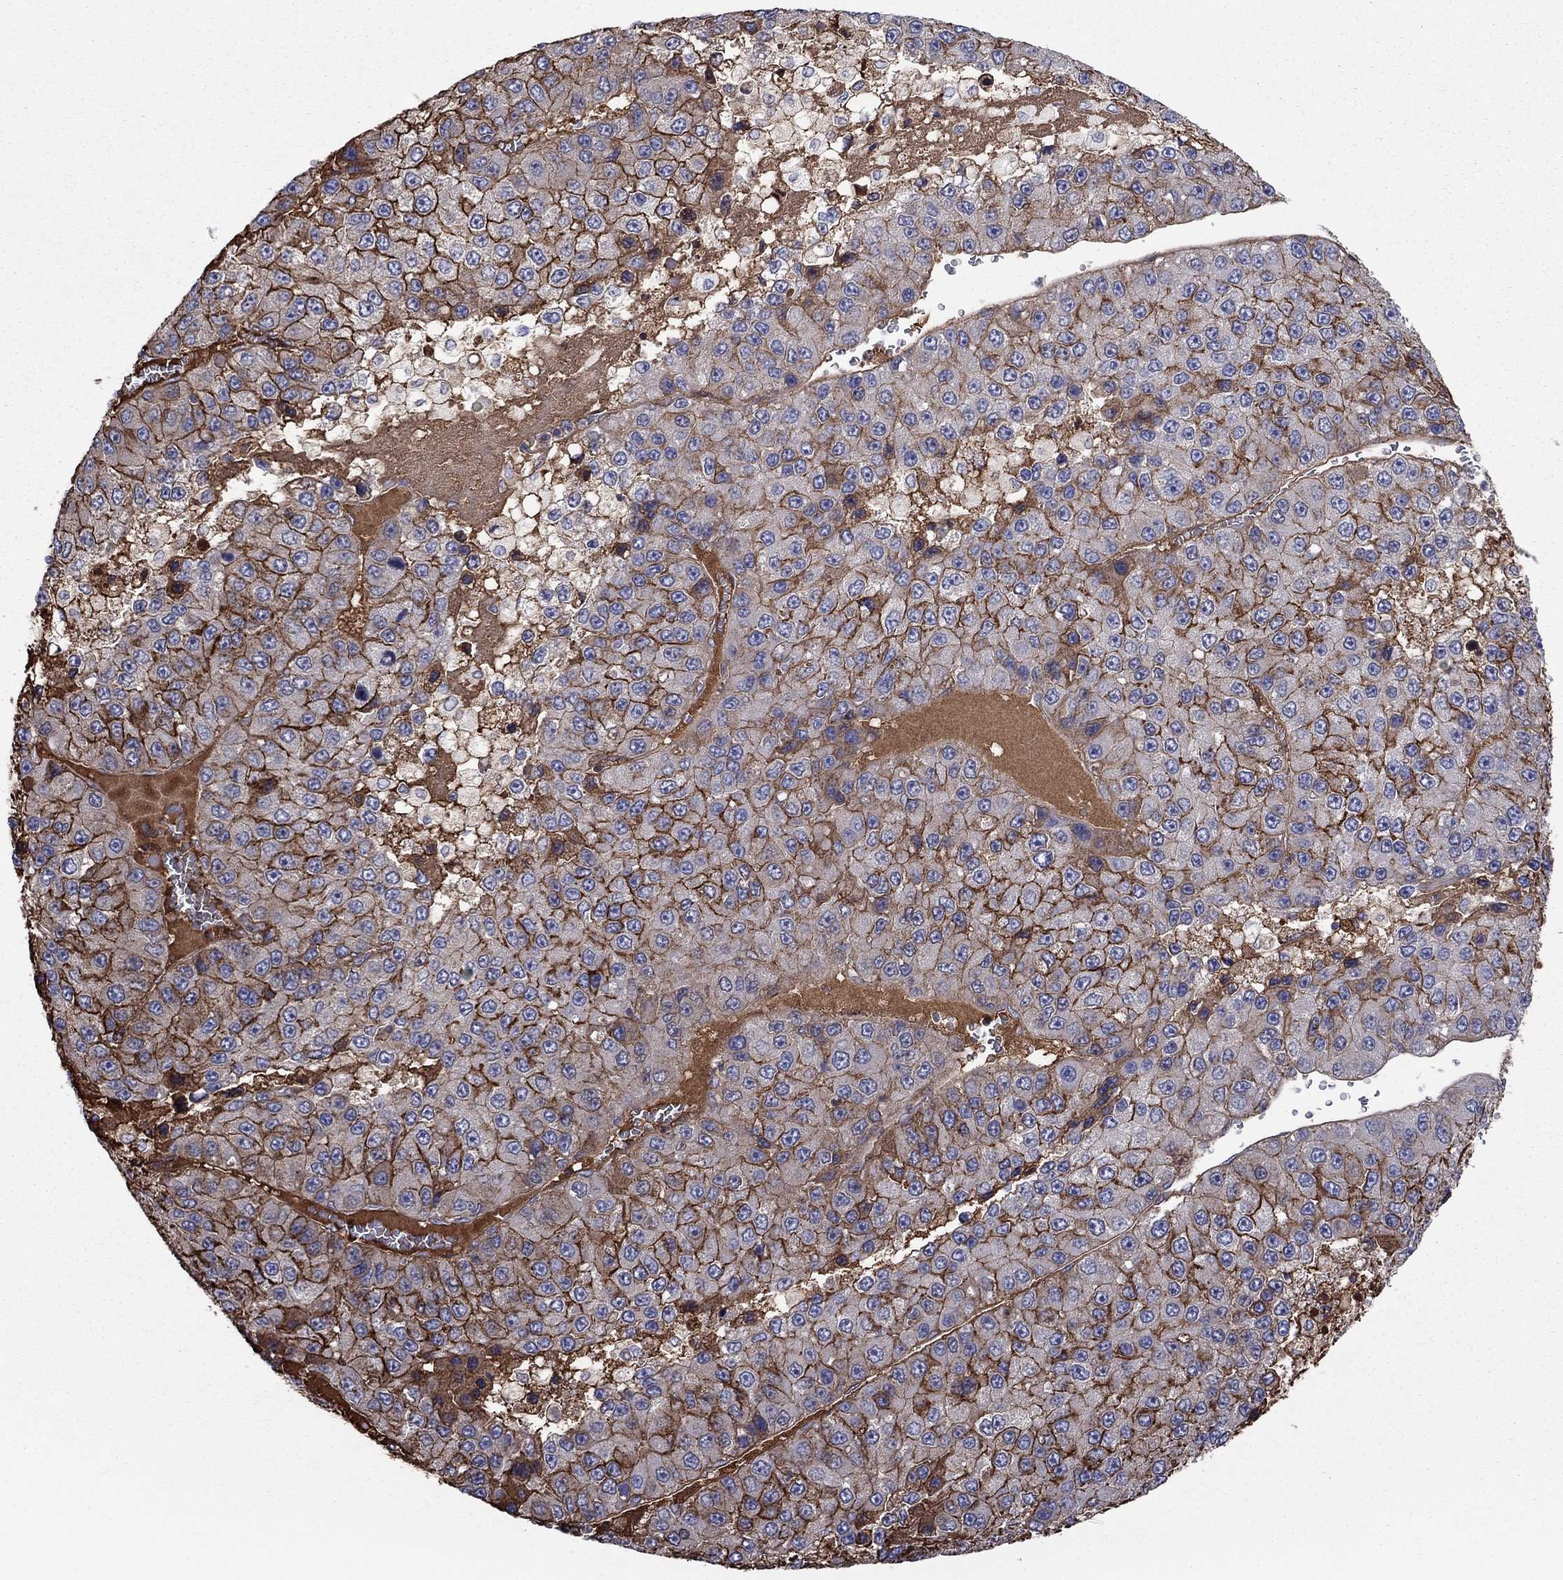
{"staining": {"intensity": "weak", "quantity": "<25%", "location": "cytoplasmic/membranous"}, "tissue": "liver cancer", "cell_type": "Tumor cells", "image_type": "cancer", "snomed": [{"axis": "morphology", "description": "Carcinoma, Hepatocellular, NOS"}, {"axis": "topography", "description": "Liver"}], "caption": "Hepatocellular carcinoma (liver) stained for a protein using IHC reveals no staining tumor cells.", "gene": "HPX", "patient": {"sex": "female", "age": 73}}